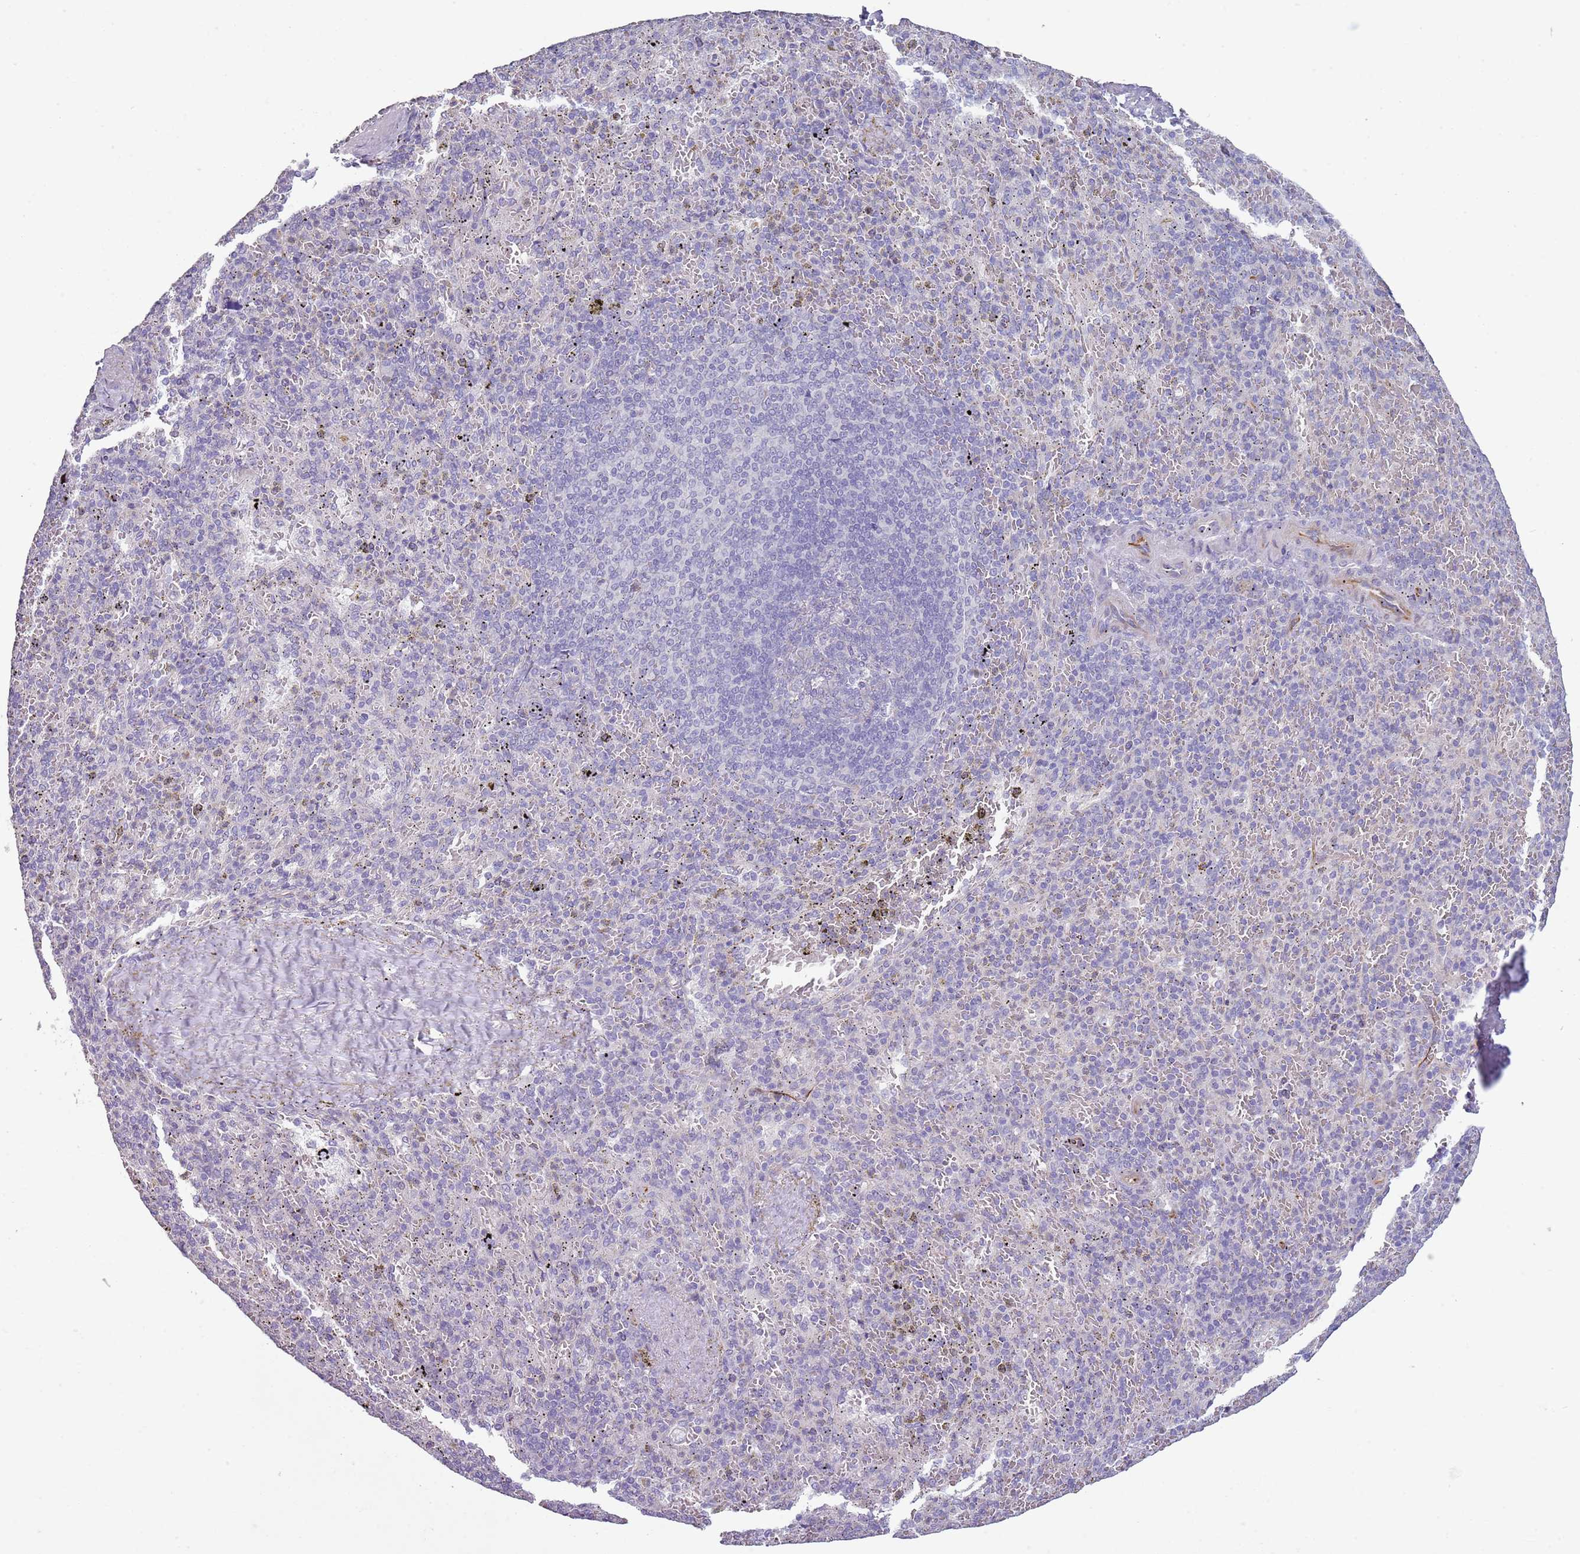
{"staining": {"intensity": "negative", "quantity": "none", "location": "none"}, "tissue": "spleen", "cell_type": "Cells in red pulp", "image_type": "normal", "snomed": [{"axis": "morphology", "description": "Normal tissue, NOS"}, {"axis": "topography", "description": "Spleen"}], "caption": "Immunohistochemistry histopathology image of benign human spleen stained for a protein (brown), which exhibits no positivity in cells in red pulp.", "gene": "ZNF583", "patient": {"sex": "male", "age": 82}}